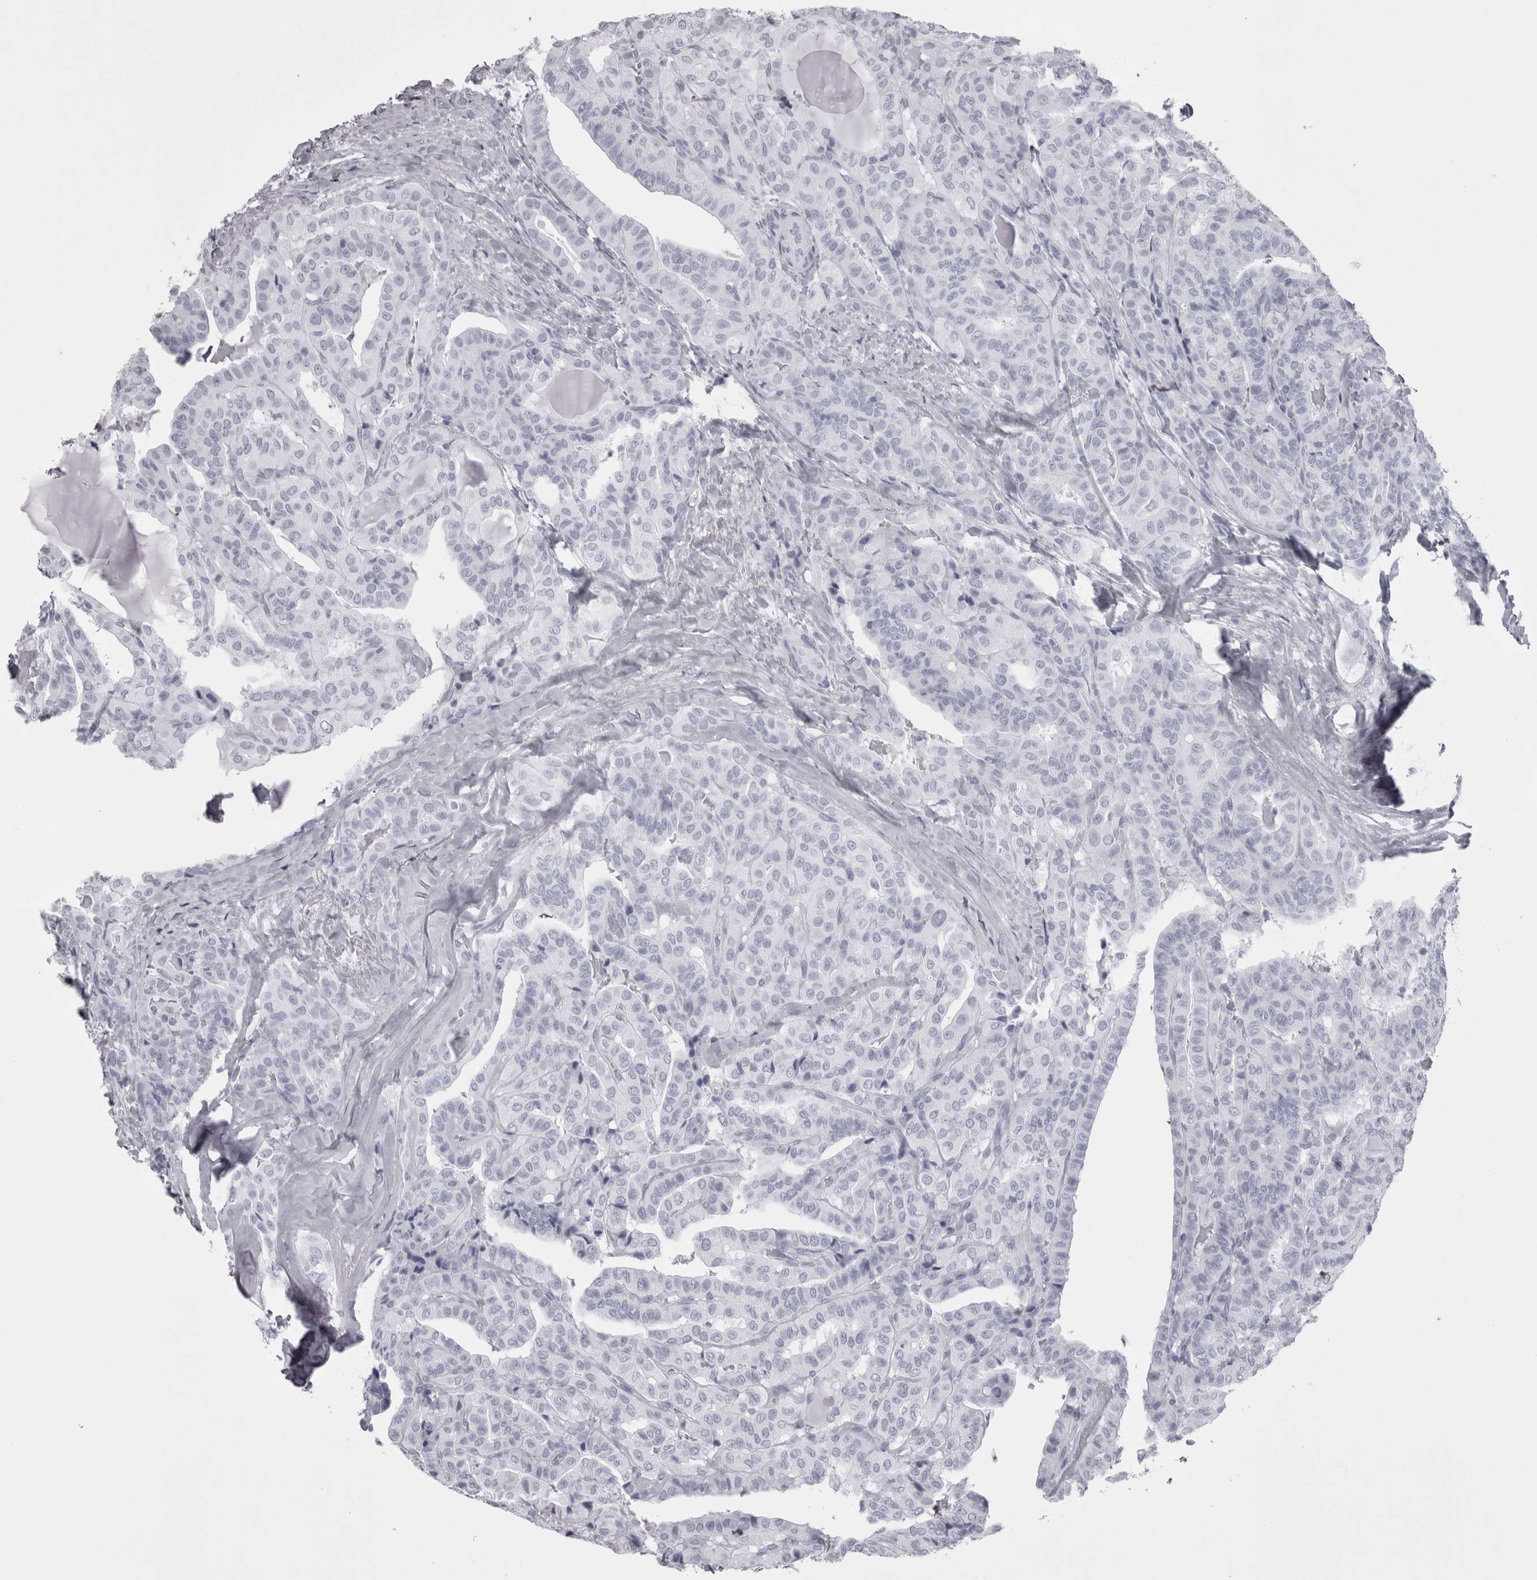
{"staining": {"intensity": "negative", "quantity": "none", "location": "none"}, "tissue": "thyroid cancer", "cell_type": "Tumor cells", "image_type": "cancer", "snomed": [{"axis": "morphology", "description": "Papillary adenocarcinoma, NOS"}, {"axis": "topography", "description": "Thyroid gland"}], "caption": "High magnification brightfield microscopy of thyroid cancer stained with DAB (3,3'-diaminobenzidine) (brown) and counterstained with hematoxylin (blue): tumor cells show no significant positivity.", "gene": "SKAP1", "patient": {"sex": "male", "age": 77}}